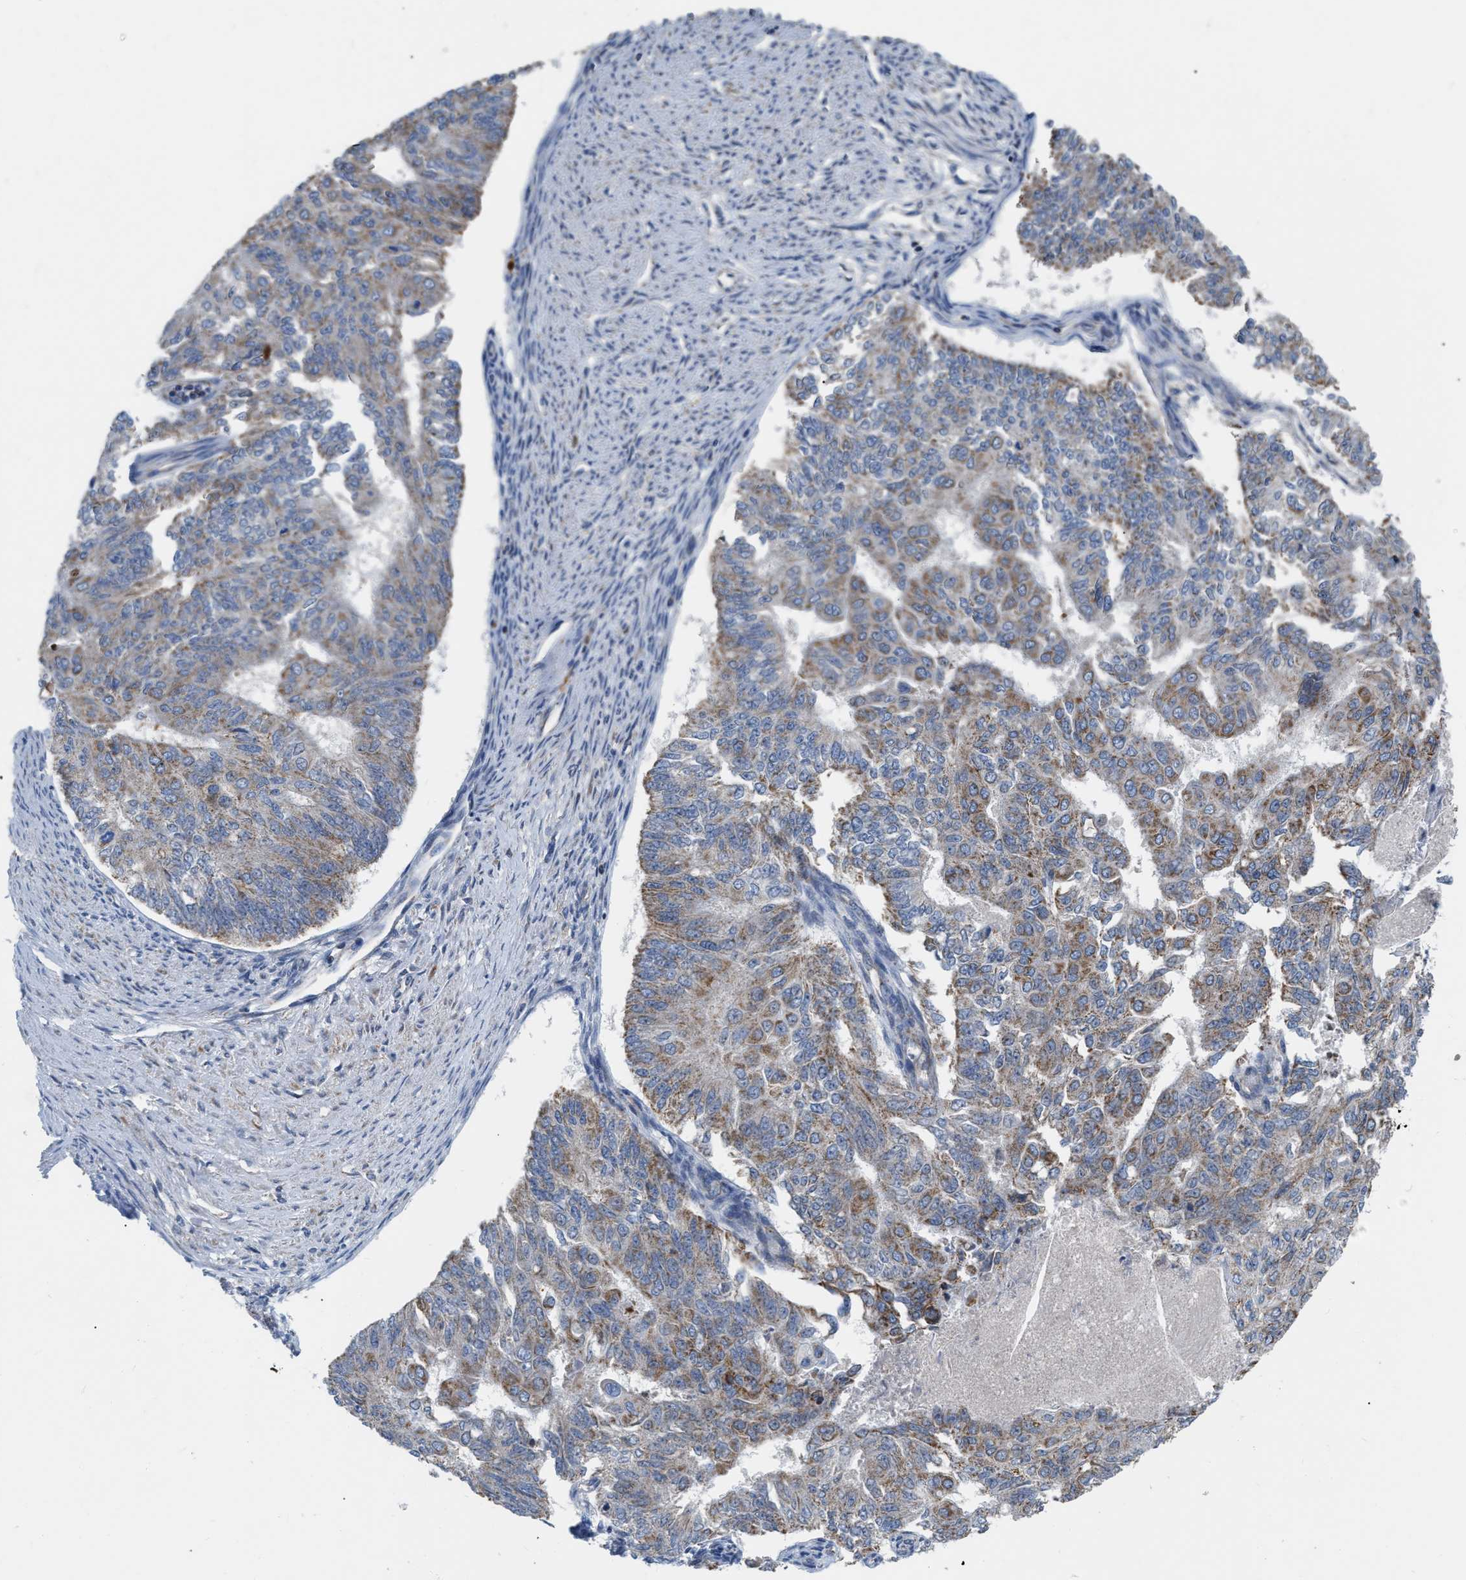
{"staining": {"intensity": "weak", "quantity": ">75%", "location": "cytoplasmic/membranous"}, "tissue": "endometrial cancer", "cell_type": "Tumor cells", "image_type": "cancer", "snomed": [{"axis": "morphology", "description": "Adenocarcinoma, NOS"}, {"axis": "topography", "description": "Endometrium"}], "caption": "Endometrial cancer stained with a brown dye demonstrates weak cytoplasmic/membranous positive staining in about >75% of tumor cells.", "gene": "DDX56", "patient": {"sex": "female", "age": 32}}